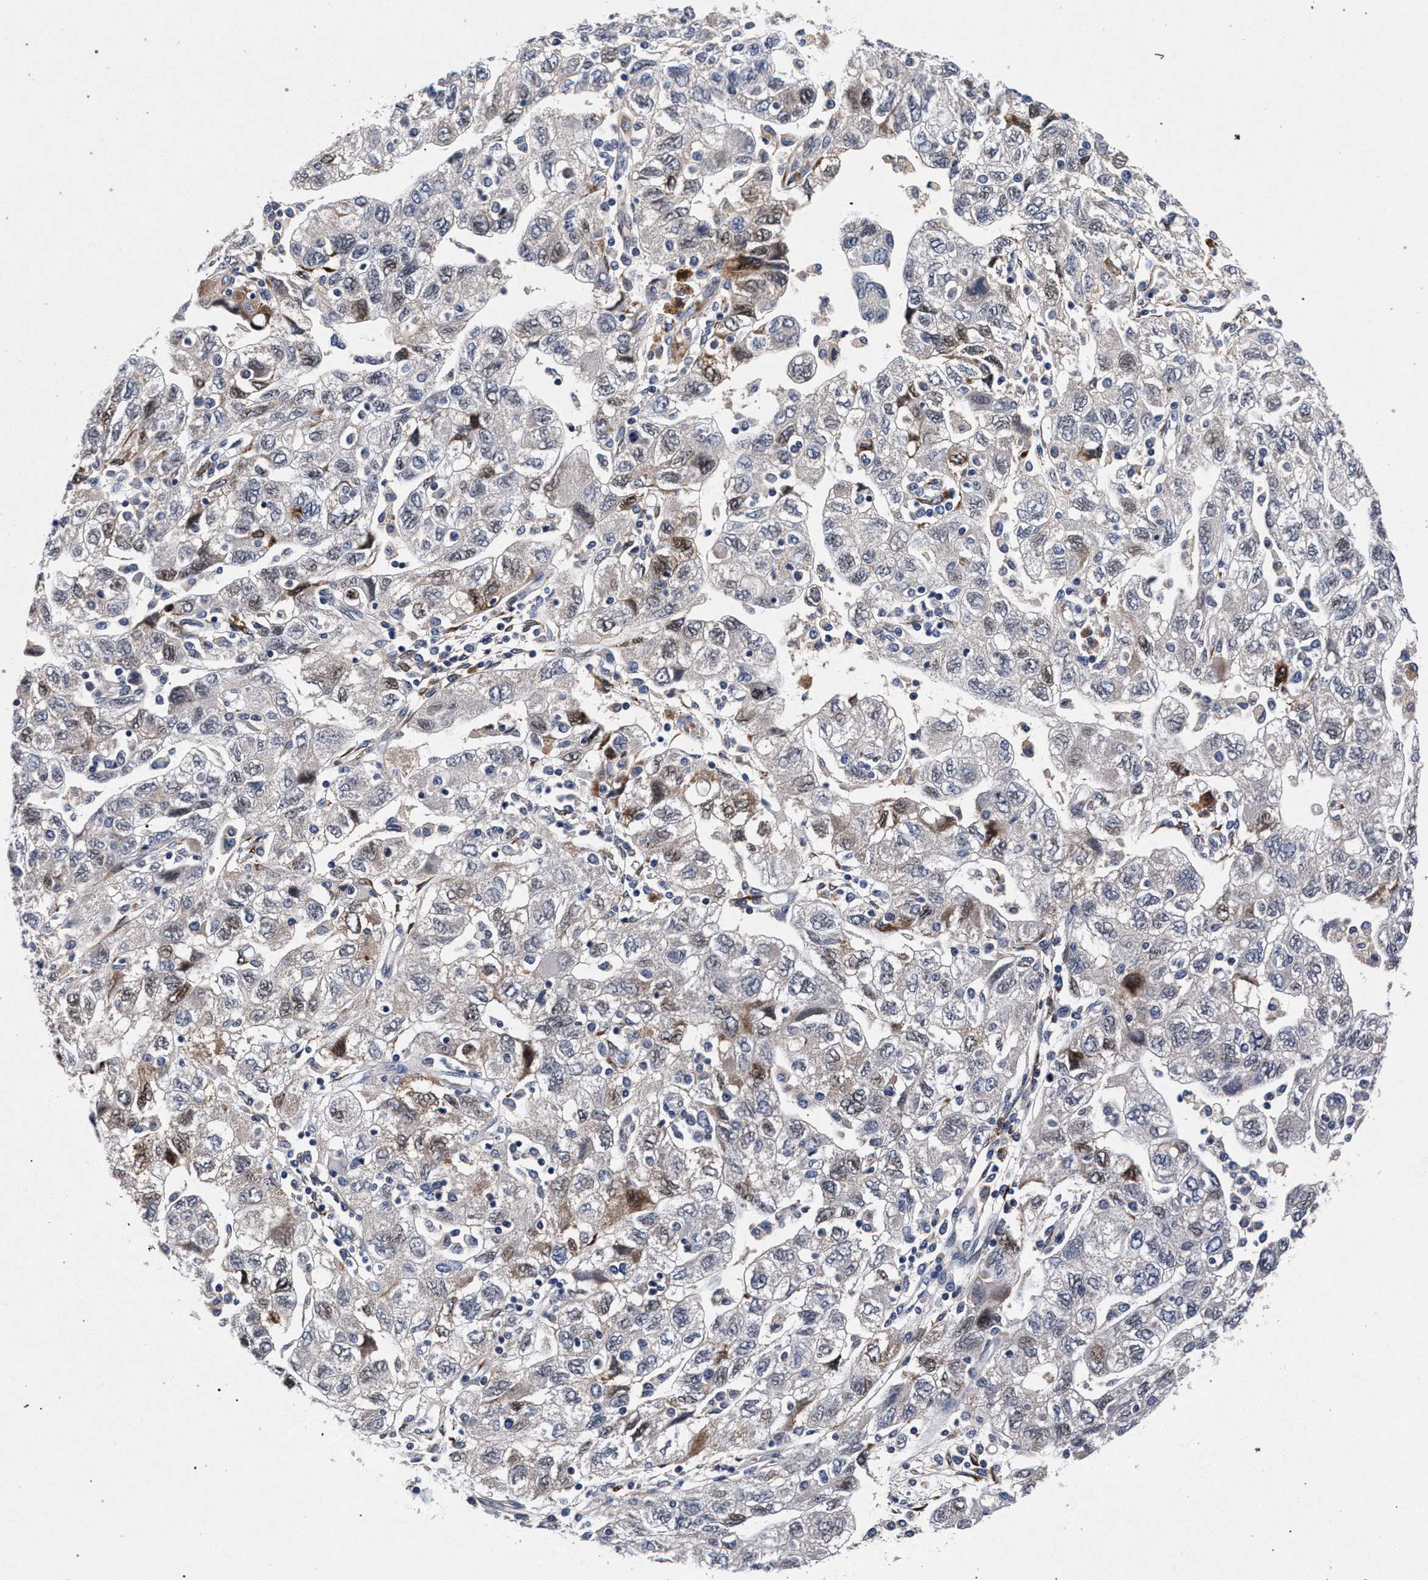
{"staining": {"intensity": "negative", "quantity": "none", "location": "none"}, "tissue": "ovarian cancer", "cell_type": "Tumor cells", "image_type": "cancer", "snomed": [{"axis": "morphology", "description": "Carcinoma, NOS"}, {"axis": "morphology", "description": "Cystadenocarcinoma, serous, NOS"}, {"axis": "topography", "description": "Ovary"}], "caption": "Immunohistochemistry (IHC) histopathology image of neoplastic tissue: human ovarian serous cystadenocarcinoma stained with DAB (3,3'-diaminobenzidine) shows no significant protein staining in tumor cells.", "gene": "NEK7", "patient": {"sex": "female", "age": 69}}